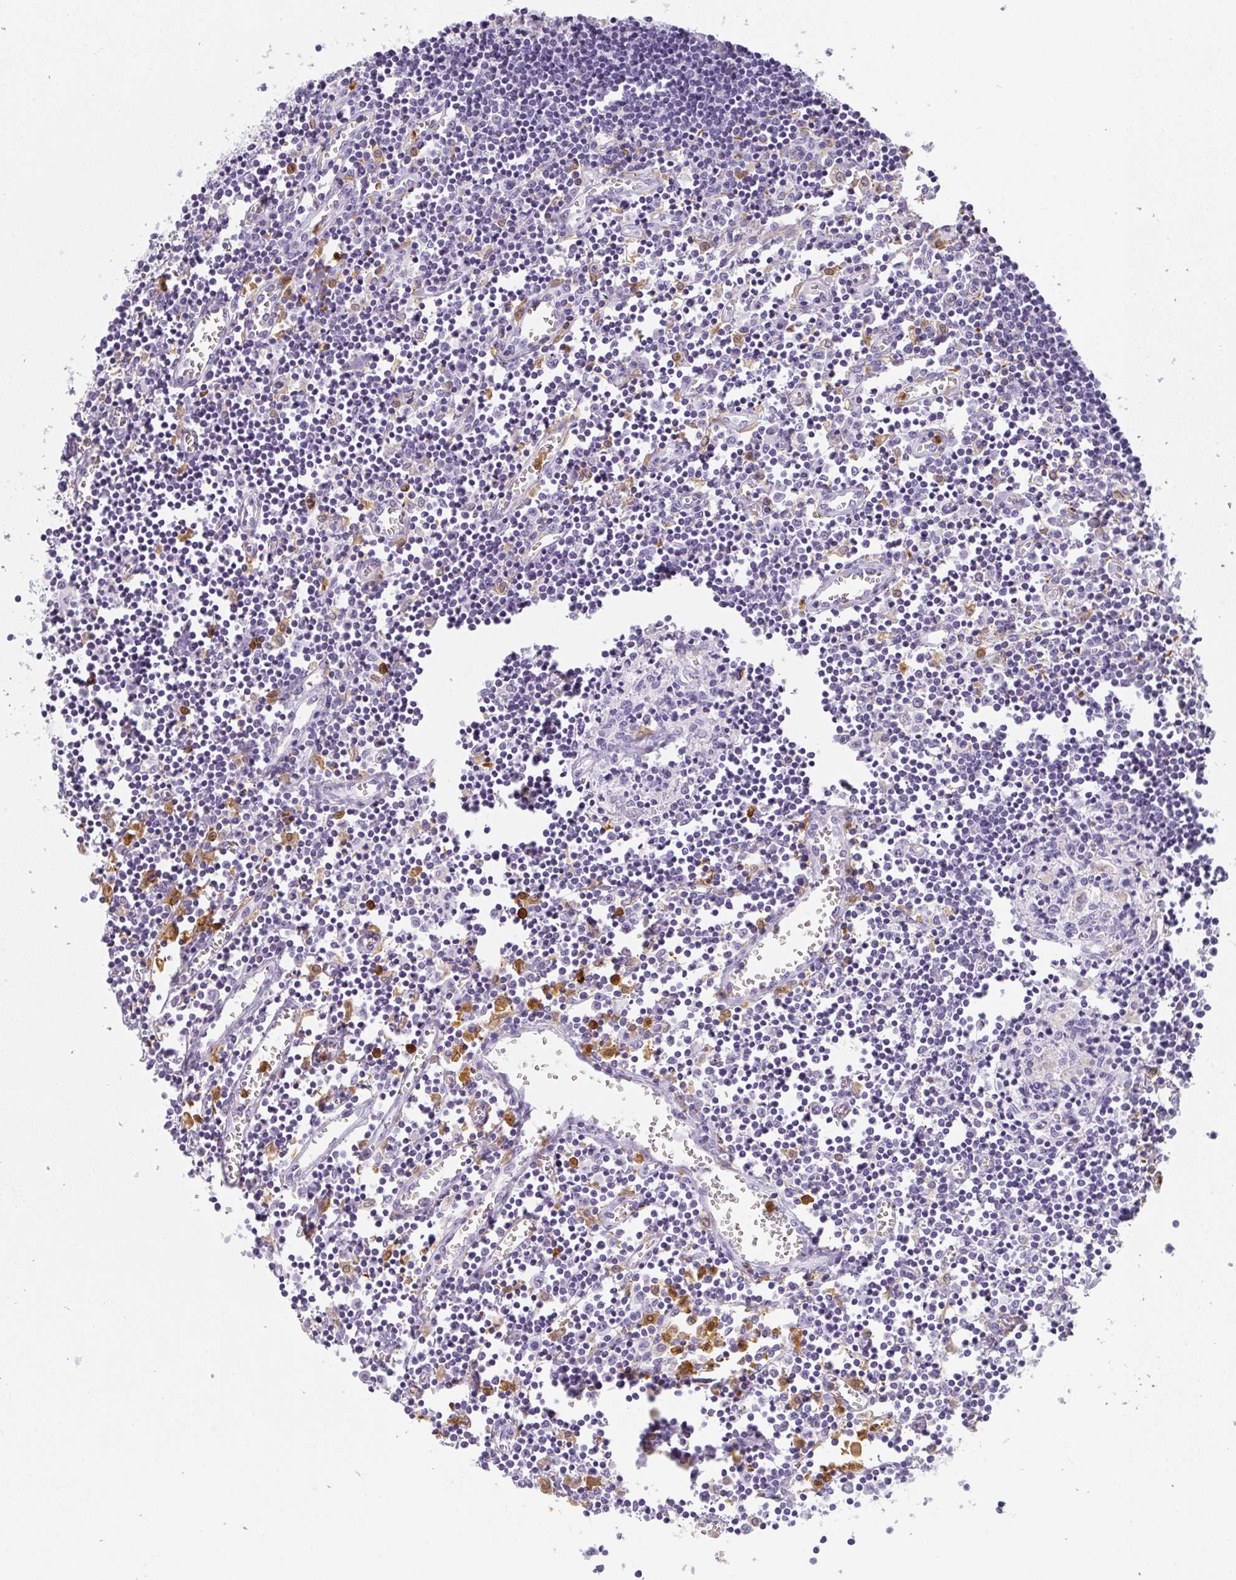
{"staining": {"intensity": "strong", "quantity": "<25%", "location": "cytoplasmic/membranous"}, "tissue": "lymph node", "cell_type": "Non-germinal center cells", "image_type": "normal", "snomed": [{"axis": "morphology", "description": "Normal tissue, NOS"}, {"axis": "topography", "description": "Lymph node"}], "caption": "Normal lymph node shows strong cytoplasmic/membranous staining in about <25% of non-germinal center cells, visualized by immunohistochemistry. (Stains: DAB (3,3'-diaminobenzidine) in brown, nuclei in blue, Microscopy: brightfield microscopy at high magnification).", "gene": "HK3", "patient": {"sex": "male", "age": 66}}